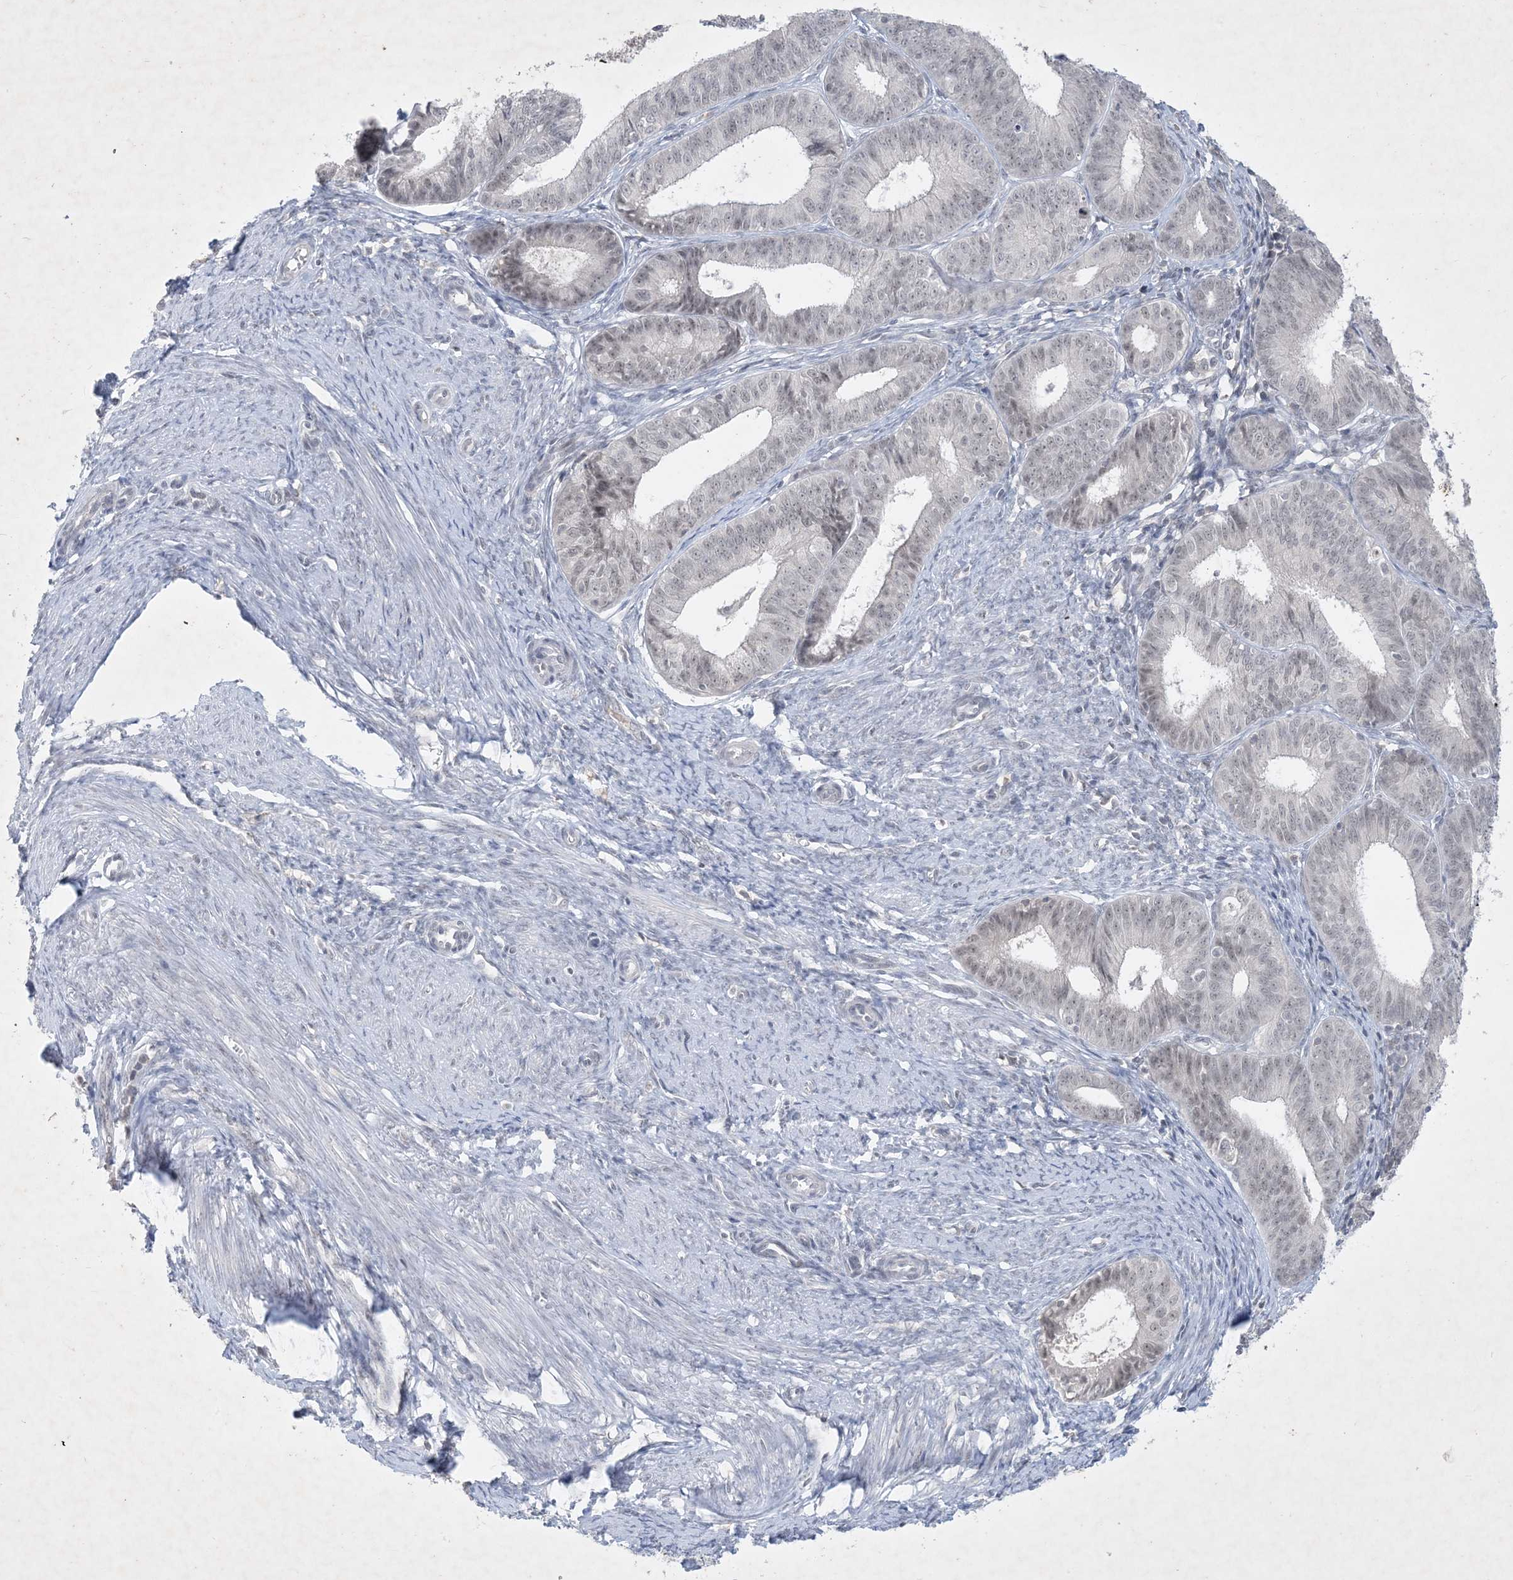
{"staining": {"intensity": "weak", "quantity": "<25%", "location": "nuclear"}, "tissue": "endometrial cancer", "cell_type": "Tumor cells", "image_type": "cancer", "snomed": [{"axis": "morphology", "description": "Adenocarcinoma, NOS"}, {"axis": "topography", "description": "Endometrium"}], "caption": "Immunohistochemistry photomicrograph of endometrial cancer (adenocarcinoma) stained for a protein (brown), which exhibits no expression in tumor cells.", "gene": "ZNF674", "patient": {"sex": "female", "age": 51}}